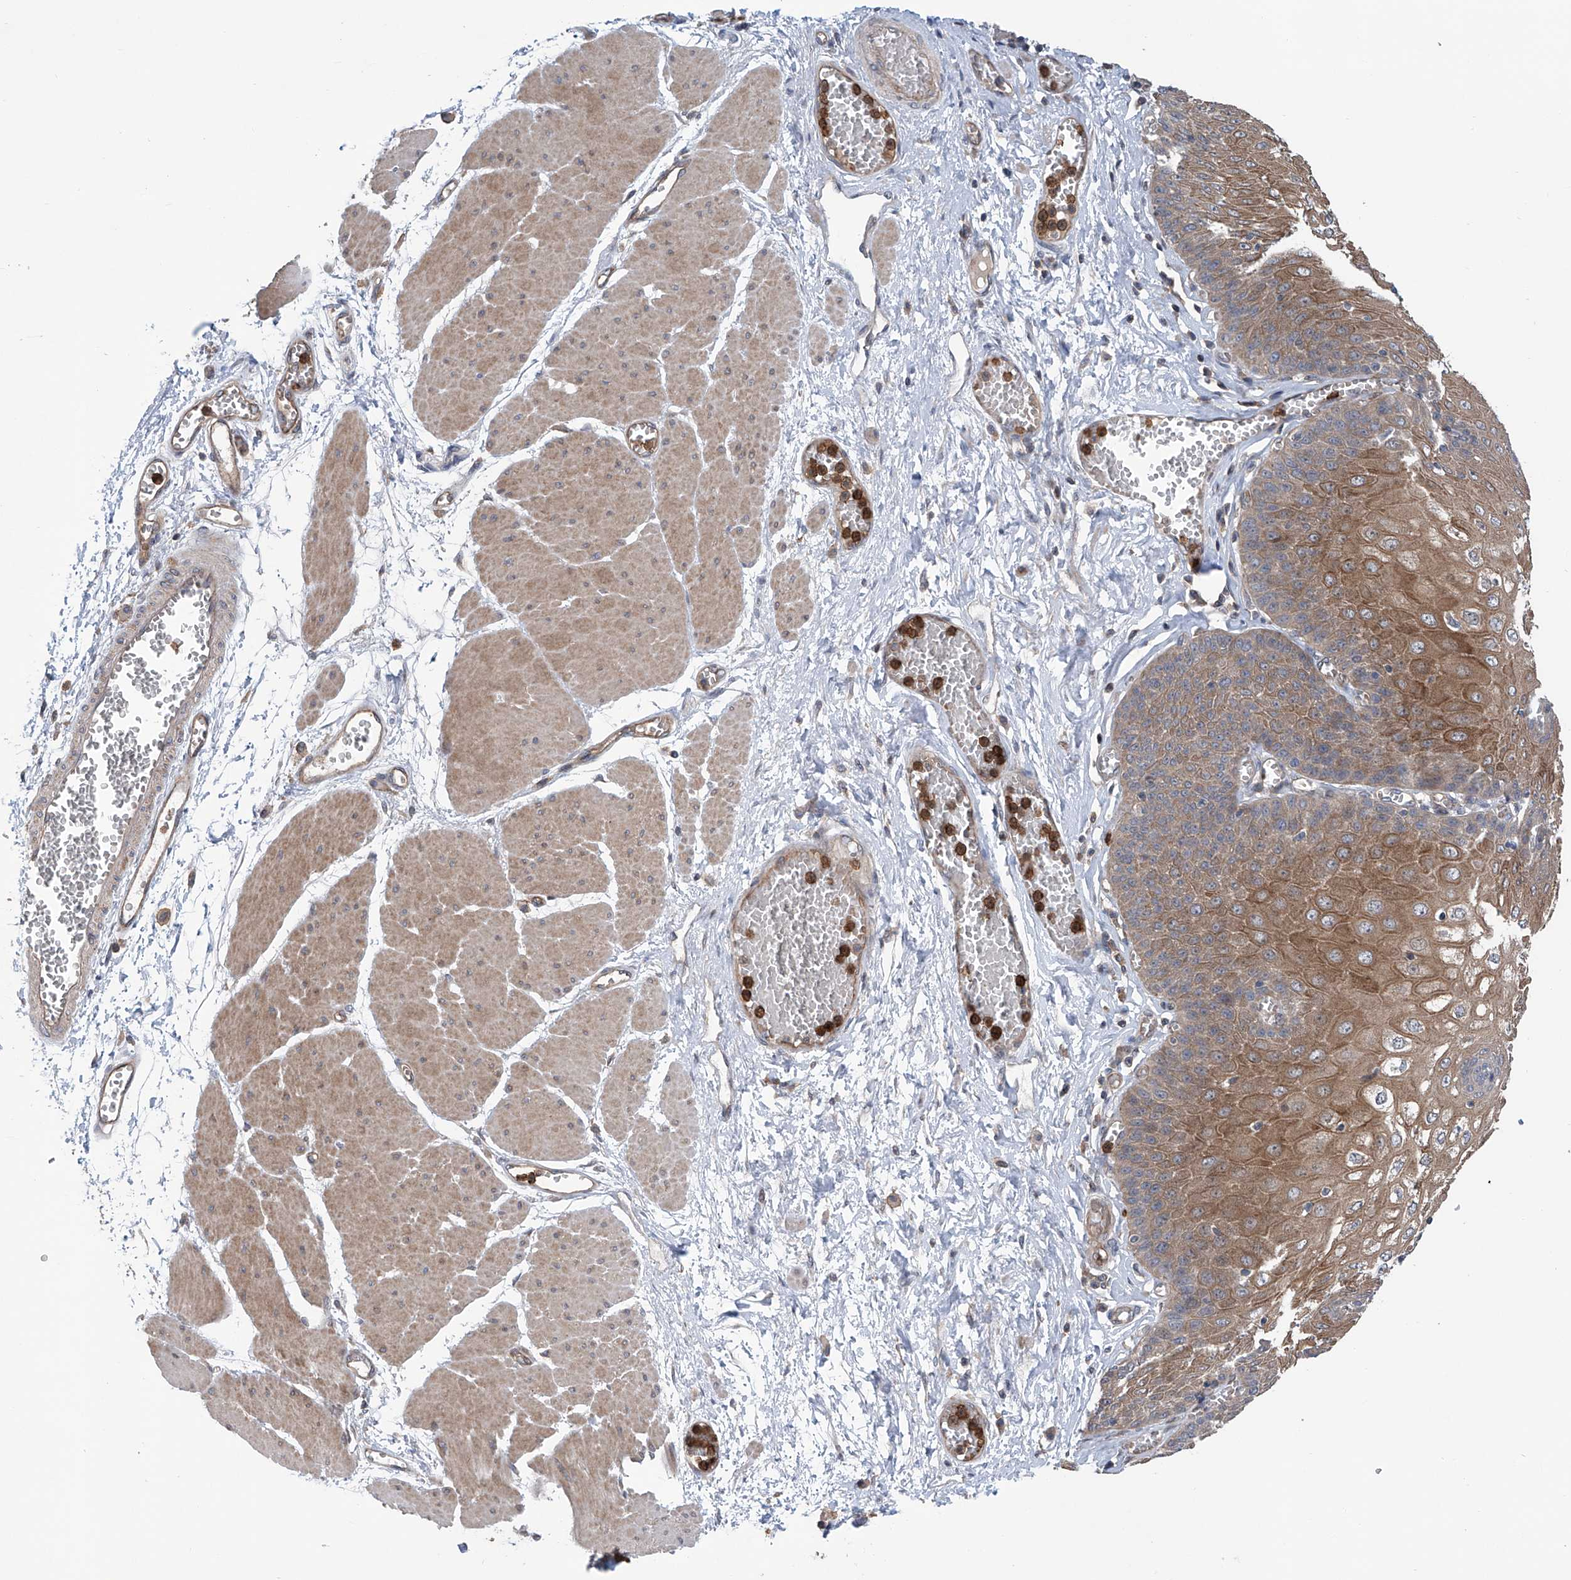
{"staining": {"intensity": "moderate", "quantity": ">75%", "location": "cytoplasmic/membranous"}, "tissue": "esophagus", "cell_type": "Squamous epithelial cells", "image_type": "normal", "snomed": [{"axis": "morphology", "description": "Normal tissue, NOS"}, {"axis": "topography", "description": "Esophagus"}], "caption": "This is an image of immunohistochemistry staining of normal esophagus, which shows moderate expression in the cytoplasmic/membranous of squamous epithelial cells.", "gene": "EIF2D", "patient": {"sex": "male", "age": 60}}